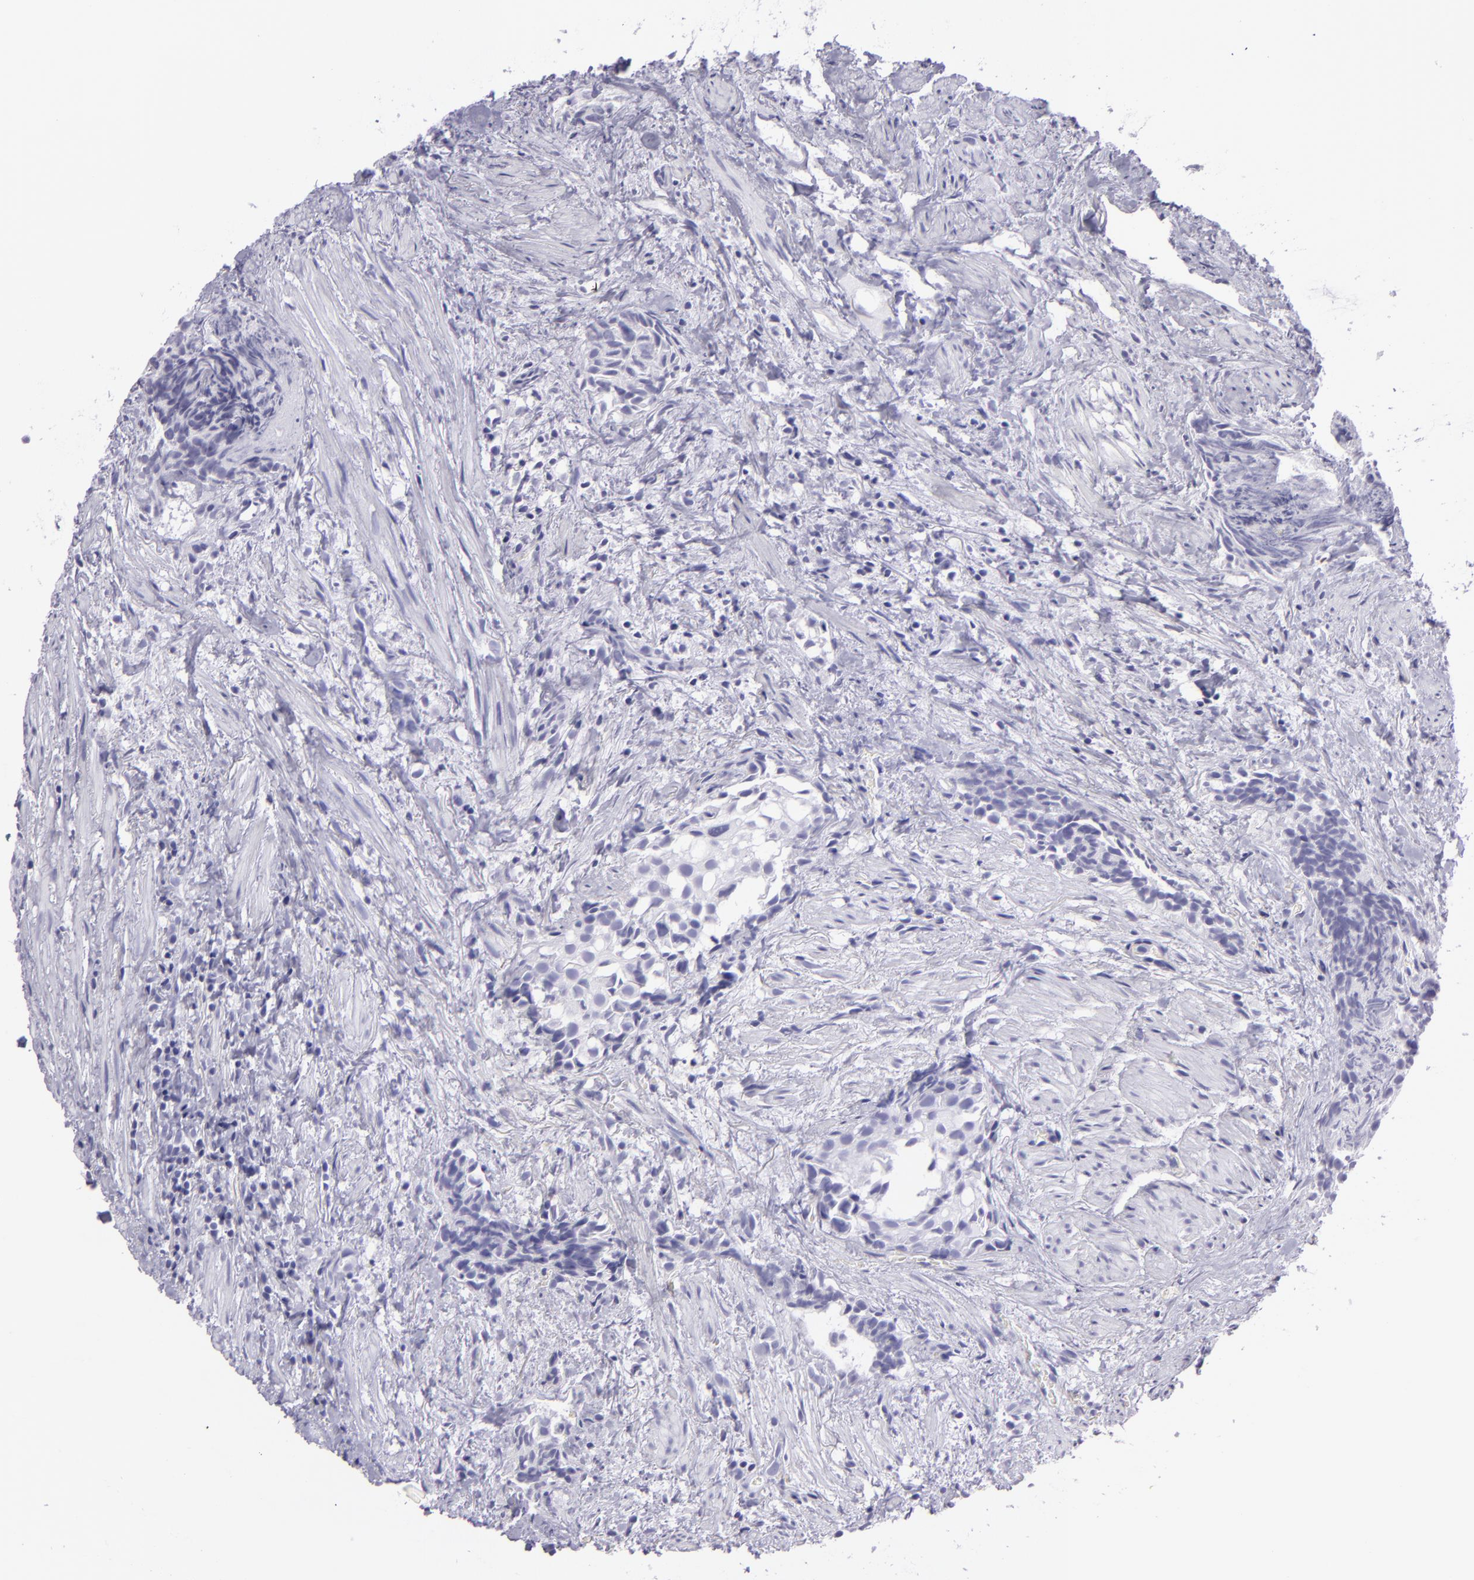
{"staining": {"intensity": "negative", "quantity": "none", "location": "none"}, "tissue": "urothelial cancer", "cell_type": "Tumor cells", "image_type": "cancer", "snomed": [{"axis": "morphology", "description": "Urothelial carcinoma, High grade"}, {"axis": "topography", "description": "Urinary bladder"}], "caption": "Tumor cells are negative for protein expression in human urothelial carcinoma (high-grade).", "gene": "MUC6", "patient": {"sex": "female", "age": 78}}